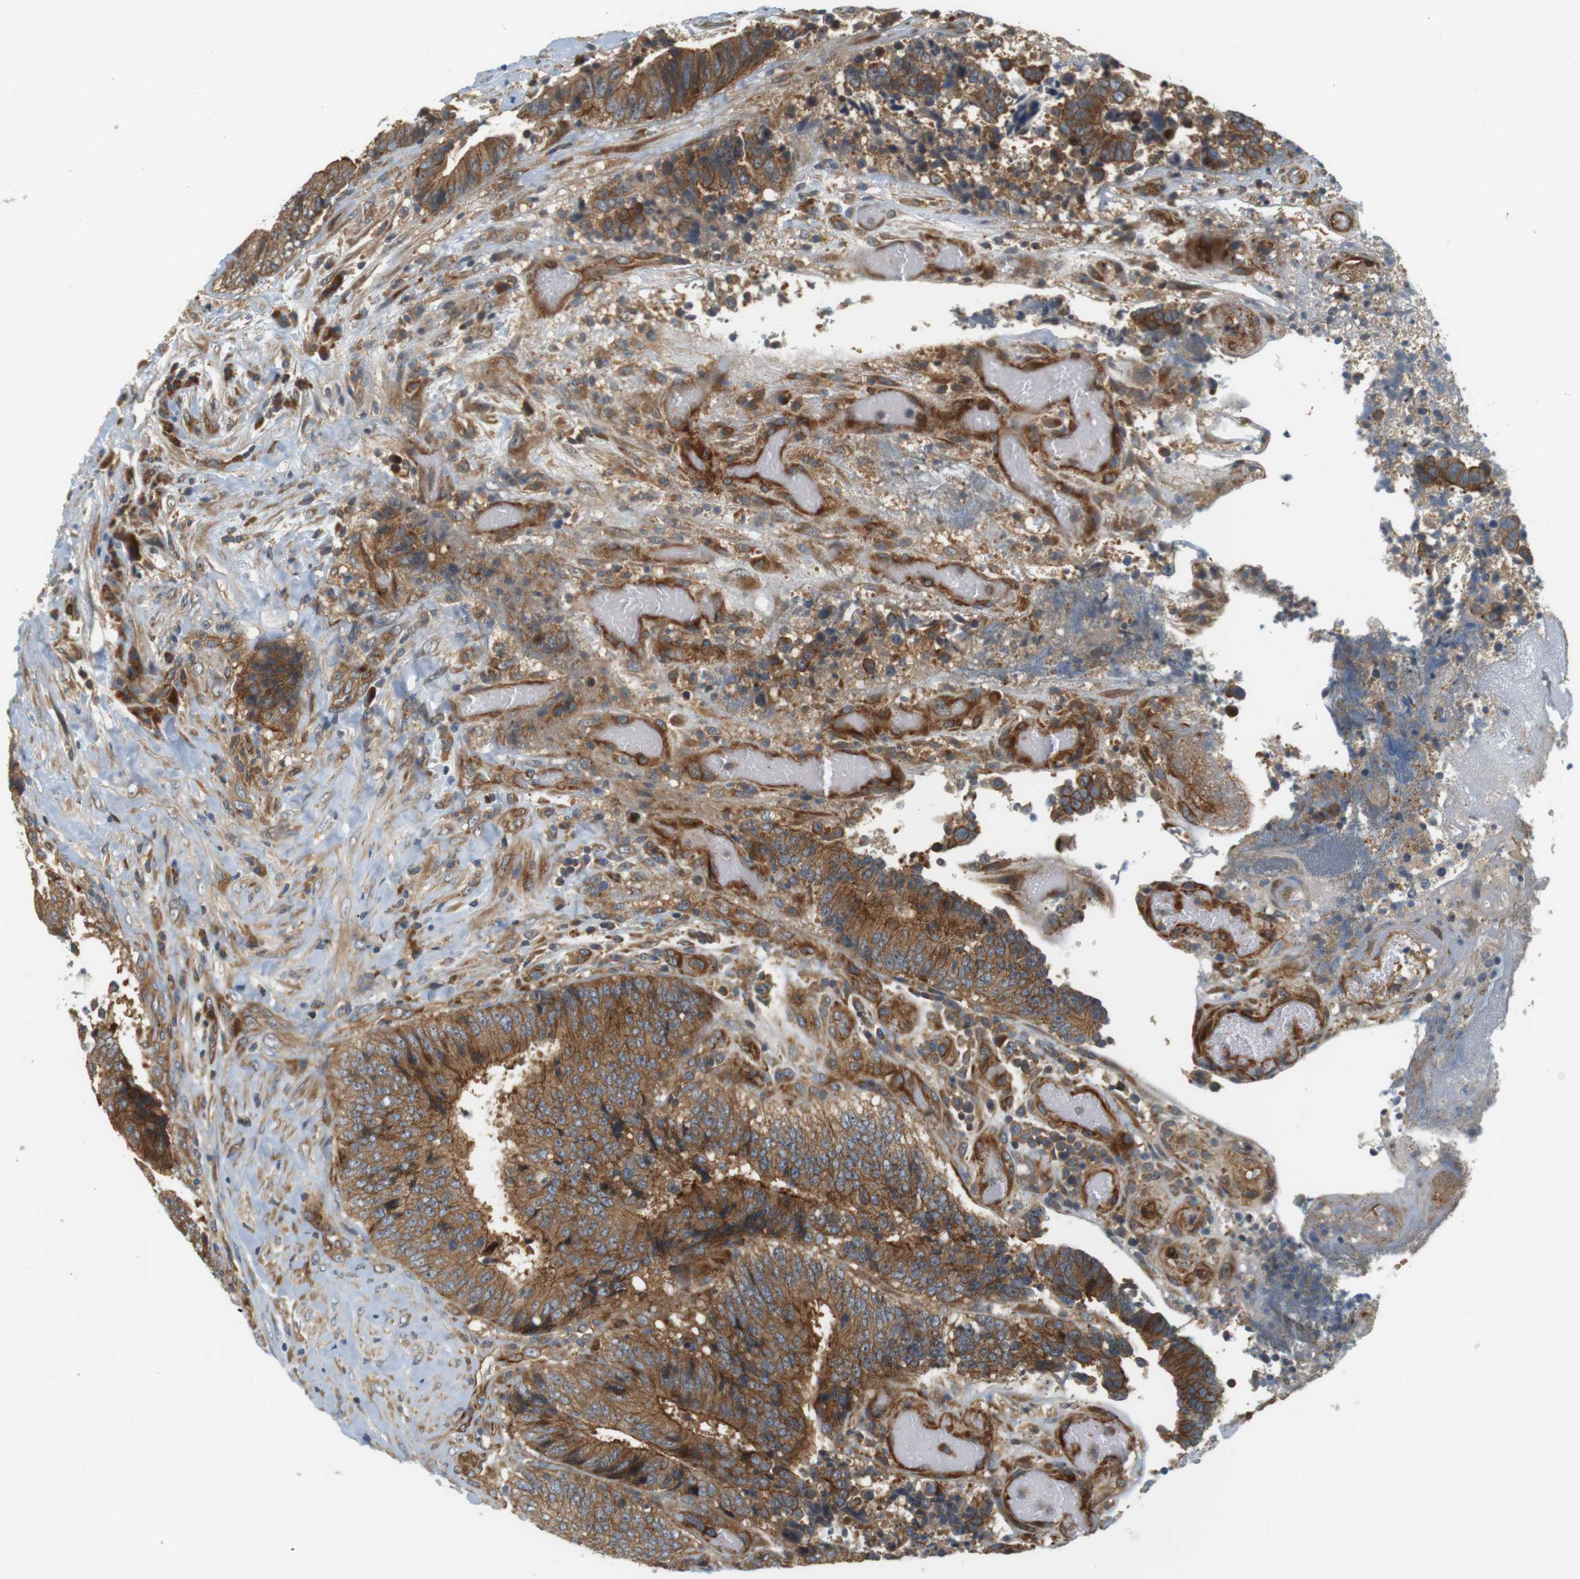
{"staining": {"intensity": "moderate", "quantity": ">75%", "location": "cytoplasmic/membranous"}, "tissue": "colorectal cancer", "cell_type": "Tumor cells", "image_type": "cancer", "snomed": [{"axis": "morphology", "description": "Adenocarcinoma, NOS"}, {"axis": "topography", "description": "Rectum"}], "caption": "Tumor cells show medium levels of moderate cytoplasmic/membranous staining in approximately >75% of cells in human colorectal cancer (adenocarcinoma). (DAB (3,3'-diaminobenzidine) IHC with brightfield microscopy, high magnification).", "gene": "SH3GLB1", "patient": {"sex": "male", "age": 72}}